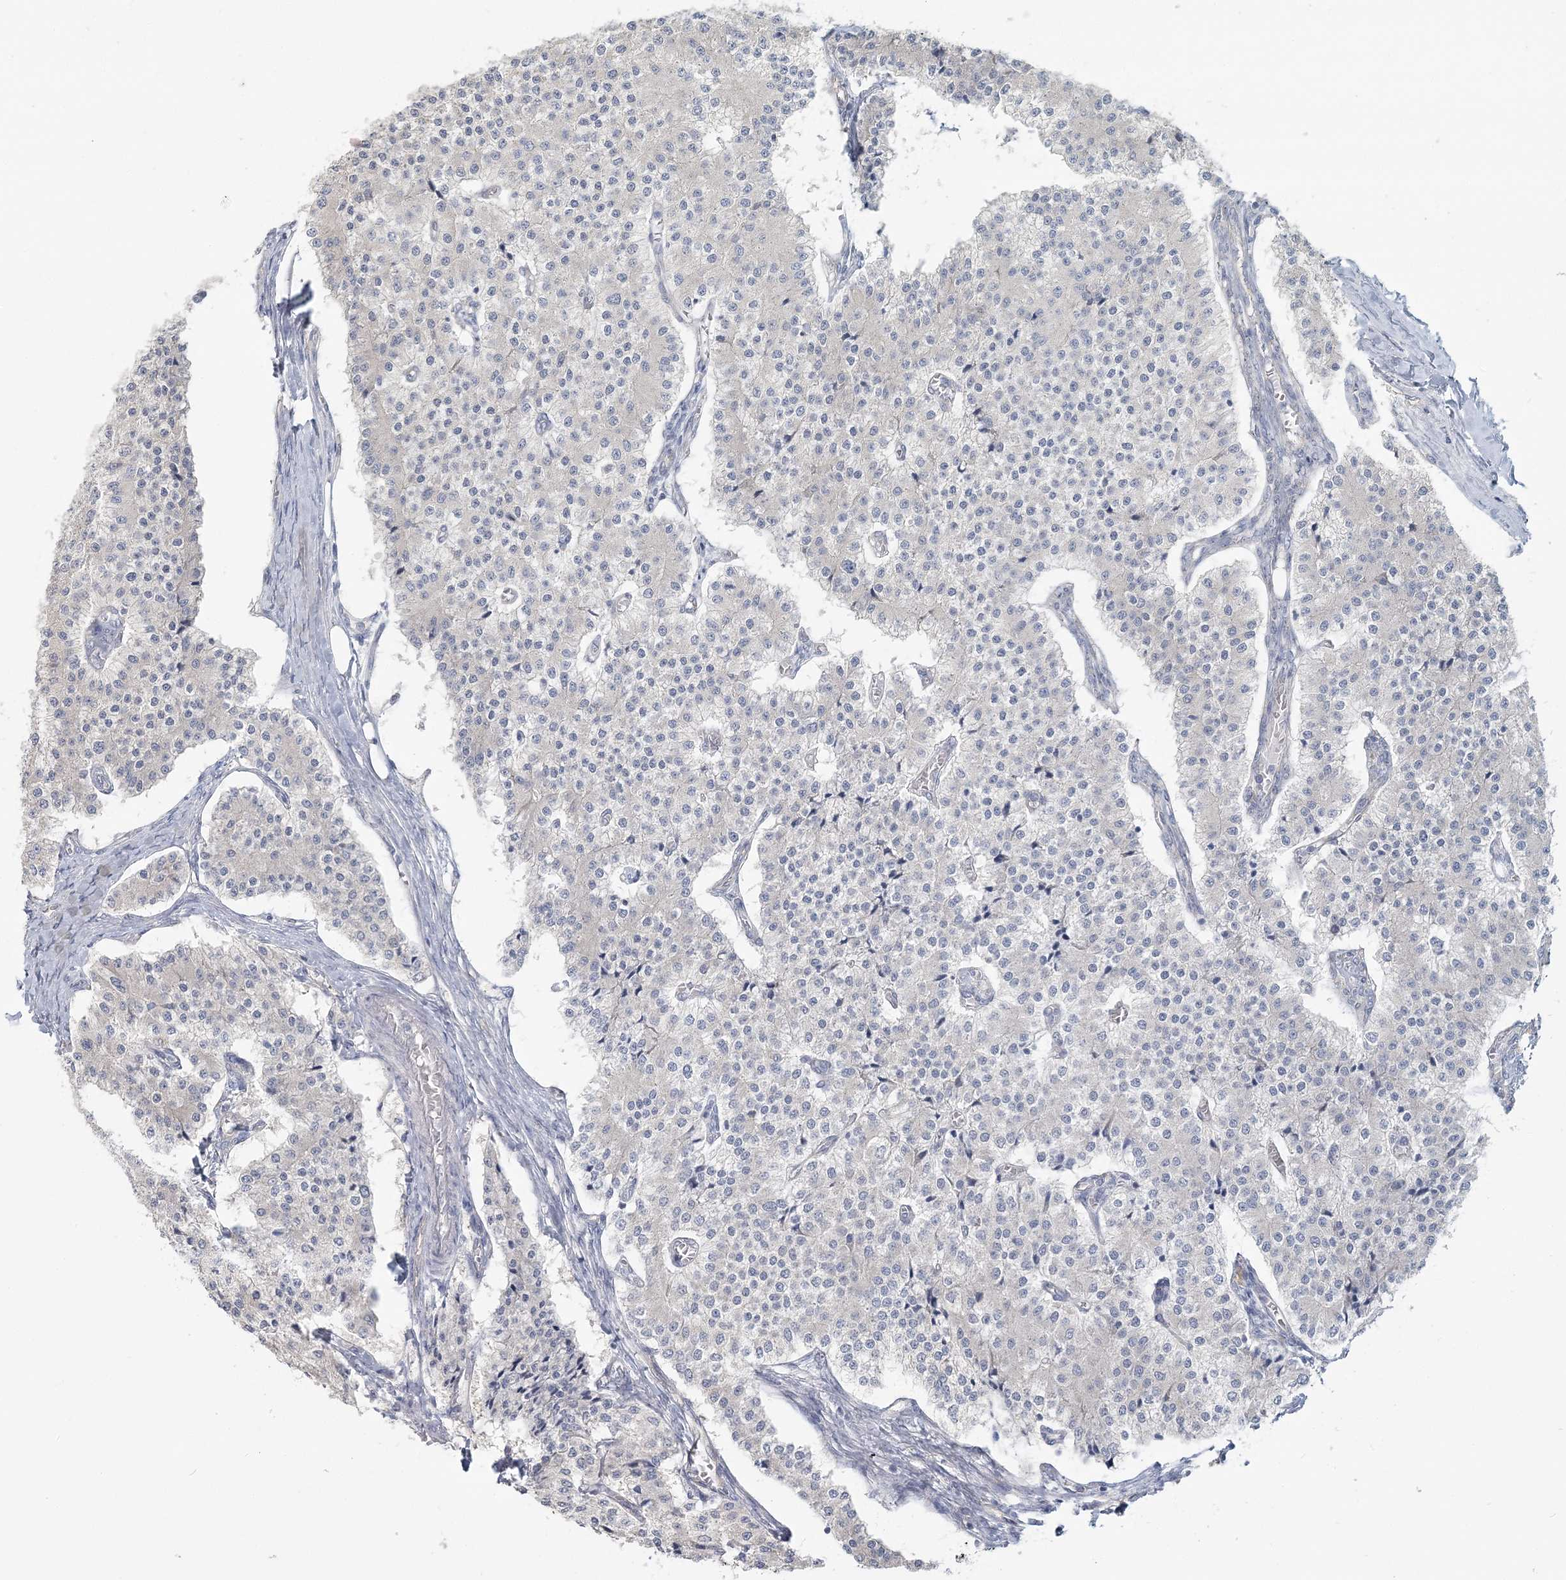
{"staining": {"intensity": "negative", "quantity": "none", "location": "none"}, "tissue": "carcinoid", "cell_type": "Tumor cells", "image_type": "cancer", "snomed": [{"axis": "morphology", "description": "Carcinoid, malignant, NOS"}, {"axis": "topography", "description": "Colon"}], "caption": "This histopathology image is of carcinoid (malignant) stained with immunohistochemistry (IHC) to label a protein in brown with the nuclei are counter-stained blue. There is no positivity in tumor cells. The staining is performed using DAB (3,3'-diaminobenzidine) brown chromogen with nuclei counter-stained in using hematoxylin.", "gene": "CMBL", "patient": {"sex": "female", "age": 52}}